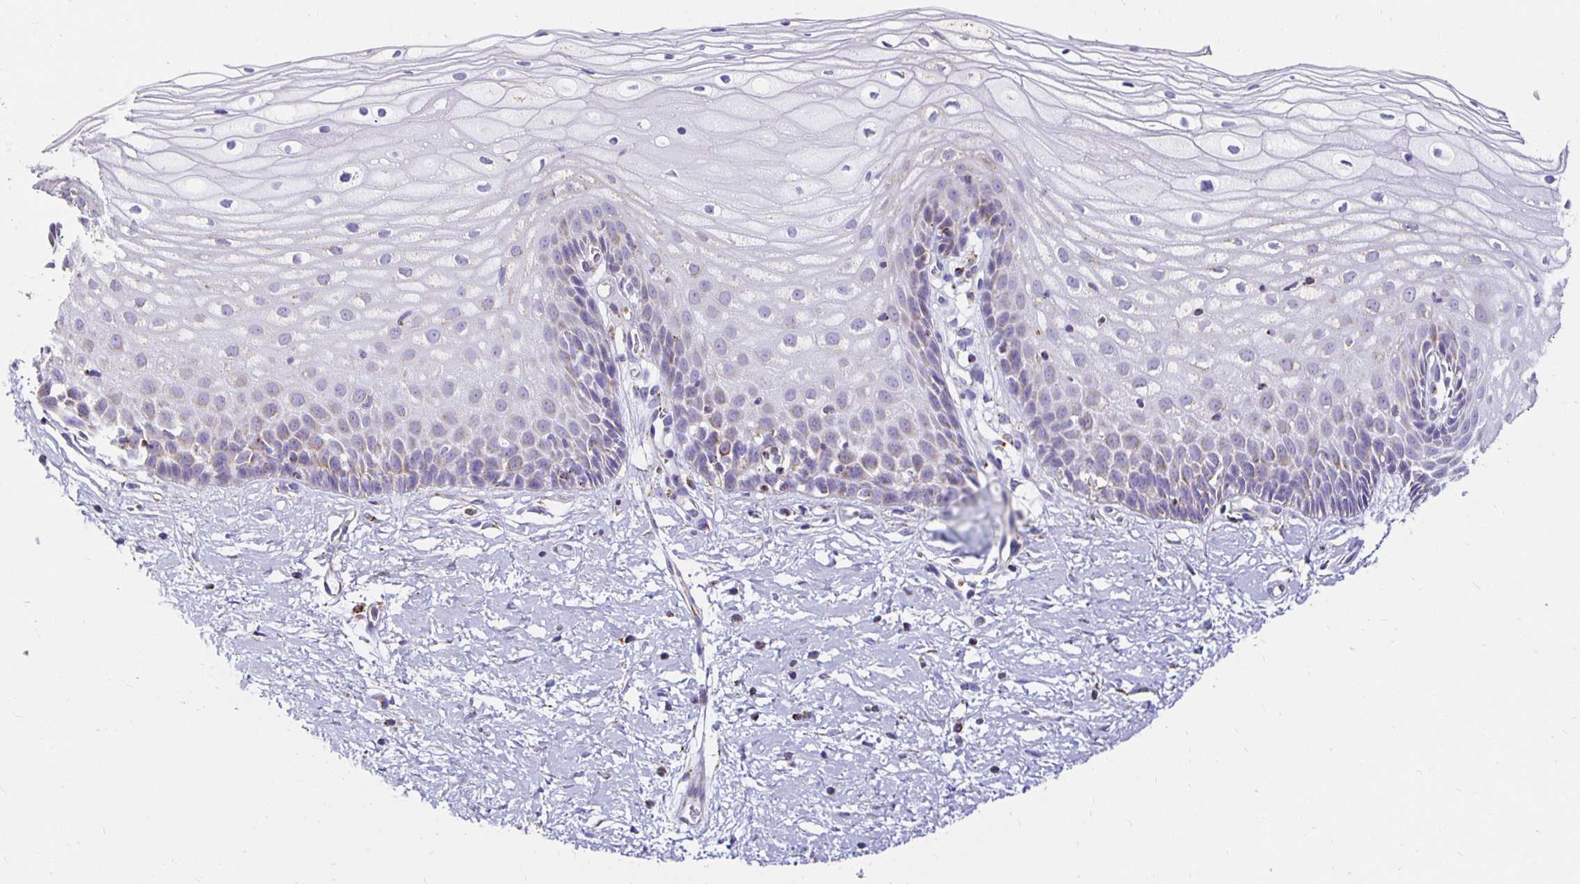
{"staining": {"intensity": "weak", "quantity": ">75%", "location": "cytoplasmic/membranous"}, "tissue": "cervix", "cell_type": "Glandular cells", "image_type": "normal", "snomed": [{"axis": "morphology", "description": "Normal tissue, NOS"}, {"axis": "topography", "description": "Cervix"}], "caption": "Cervix stained with immunohistochemistry (IHC) demonstrates weak cytoplasmic/membranous expression in about >75% of glandular cells.", "gene": "PLAAT2", "patient": {"sex": "female", "age": 36}}